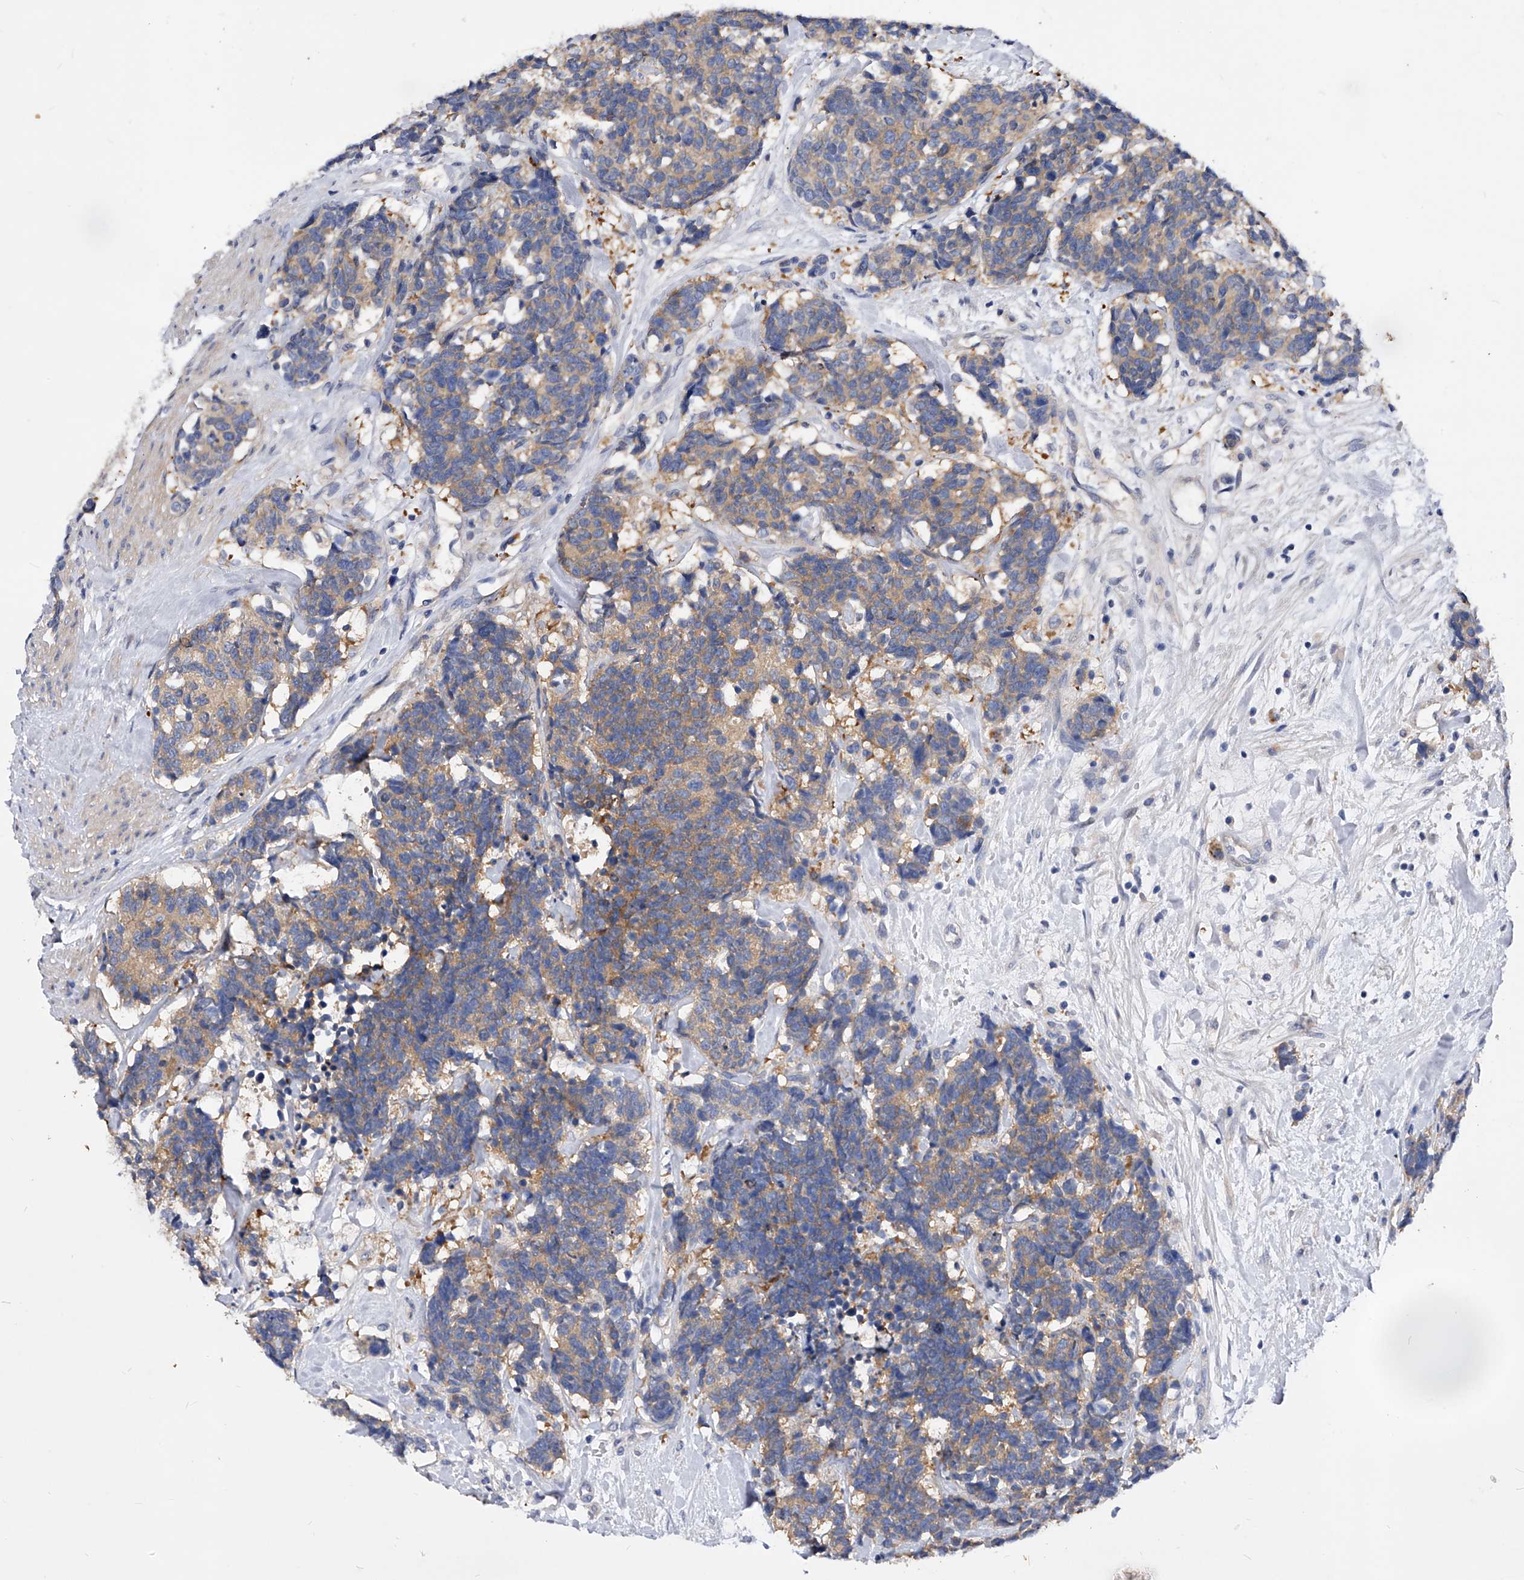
{"staining": {"intensity": "moderate", "quantity": "25%-75%", "location": "cytoplasmic/membranous"}, "tissue": "carcinoid", "cell_type": "Tumor cells", "image_type": "cancer", "snomed": [{"axis": "morphology", "description": "Carcinoma, NOS"}, {"axis": "morphology", "description": "Carcinoid, malignant, NOS"}, {"axis": "topography", "description": "Urinary bladder"}], "caption": "The histopathology image demonstrates a brown stain indicating the presence of a protein in the cytoplasmic/membranous of tumor cells in carcinoma.", "gene": "PPP5C", "patient": {"sex": "male", "age": 57}}